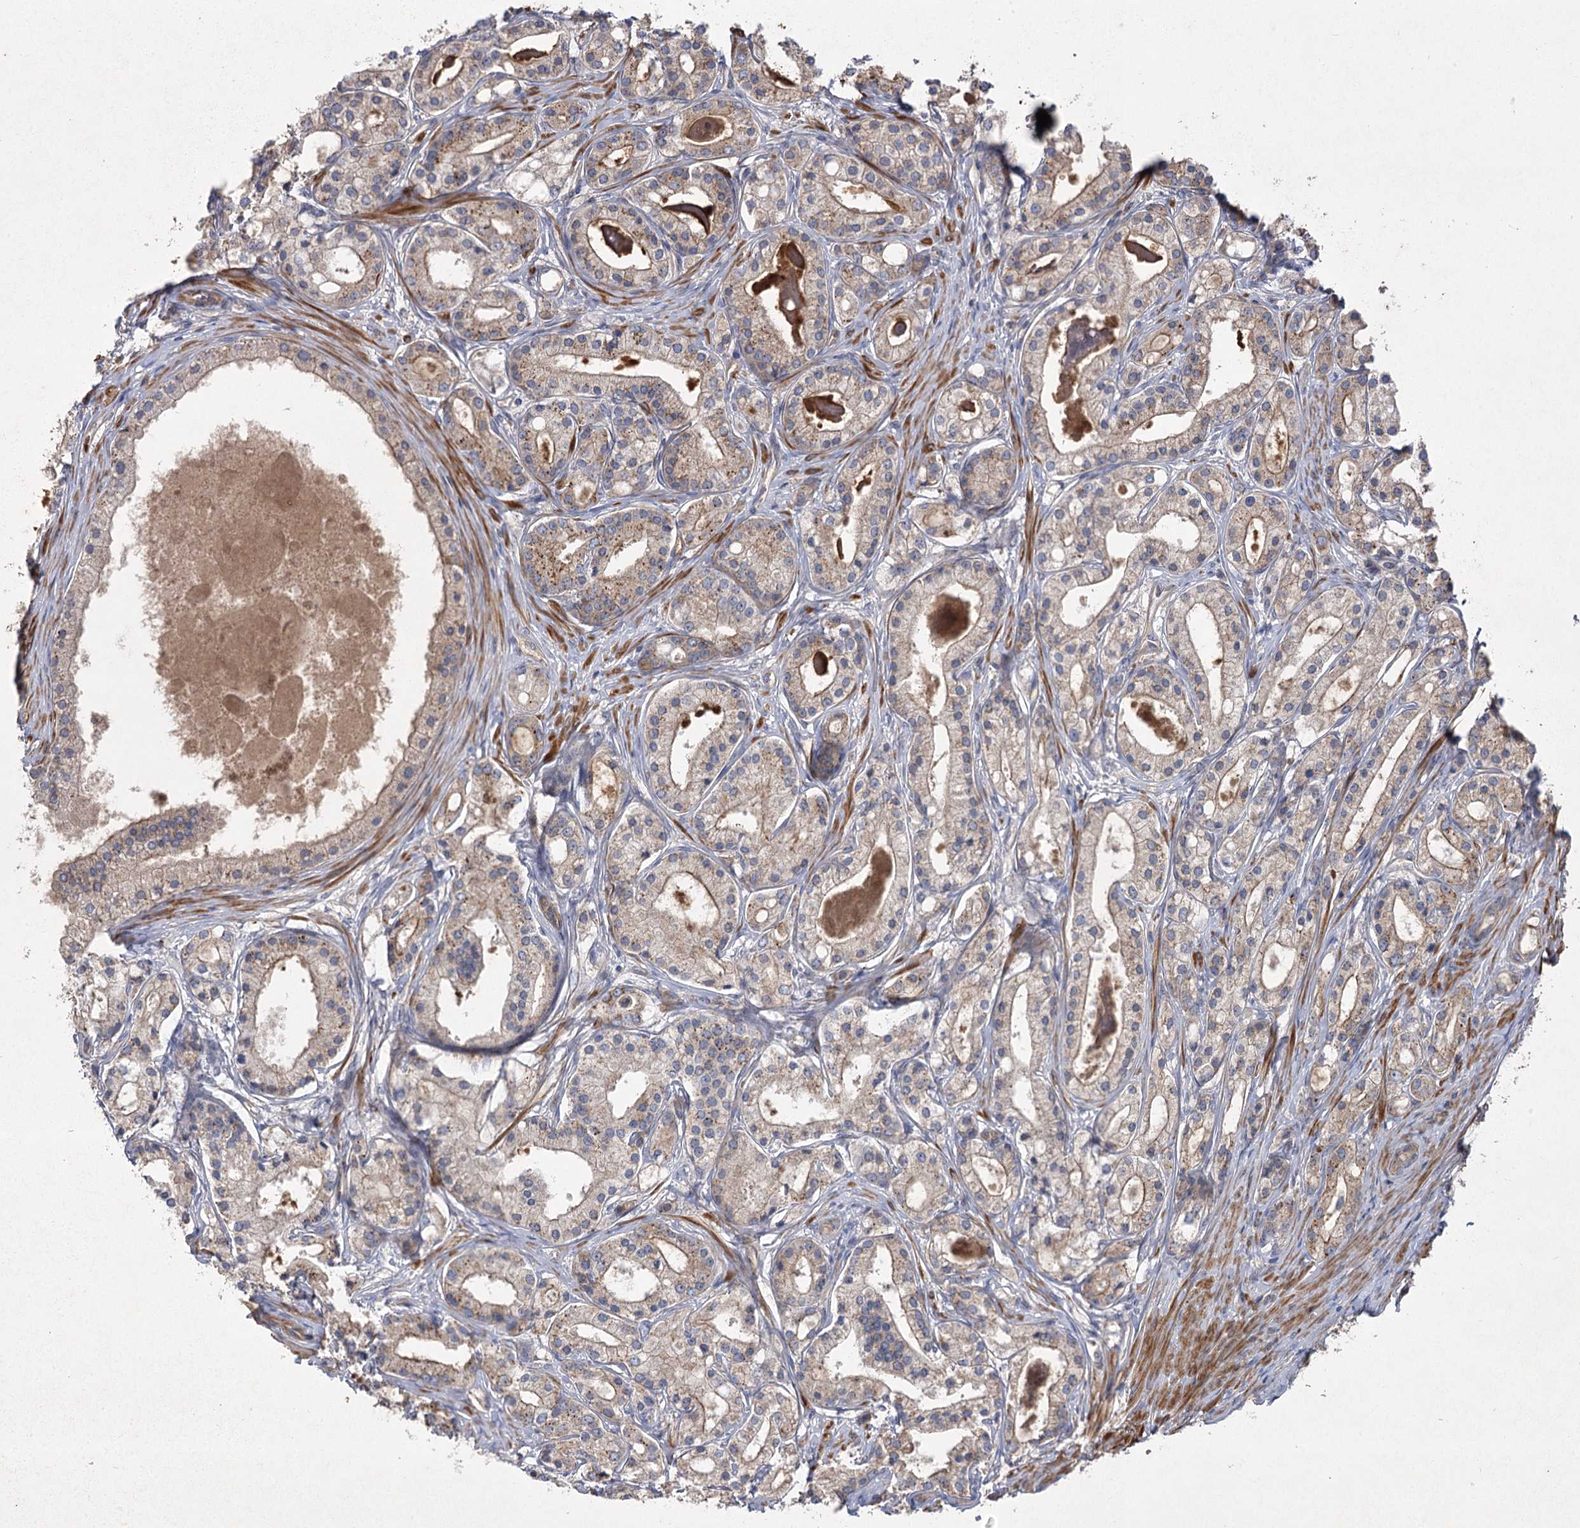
{"staining": {"intensity": "moderate", "quantity": ">75%", "location": "cytoplasmic/membranous"}, "tissue": "prostate cancer", "cell_type": "Tumor cells", "image_type": "cancer", "snomed": [{"axis": "morphology", "description": "Adenocarcinoma, High grade"}, {"axis": "topography", "description": "Prostate"}], "caption": "Prostate cancer tissue shows moderate cytoplasmic/membranous staining in about >75% of tumor cells, visualized by immunohistochemistry.", "gene": "KIAA0825", "patient": {"sex": "male", "age": 59}}